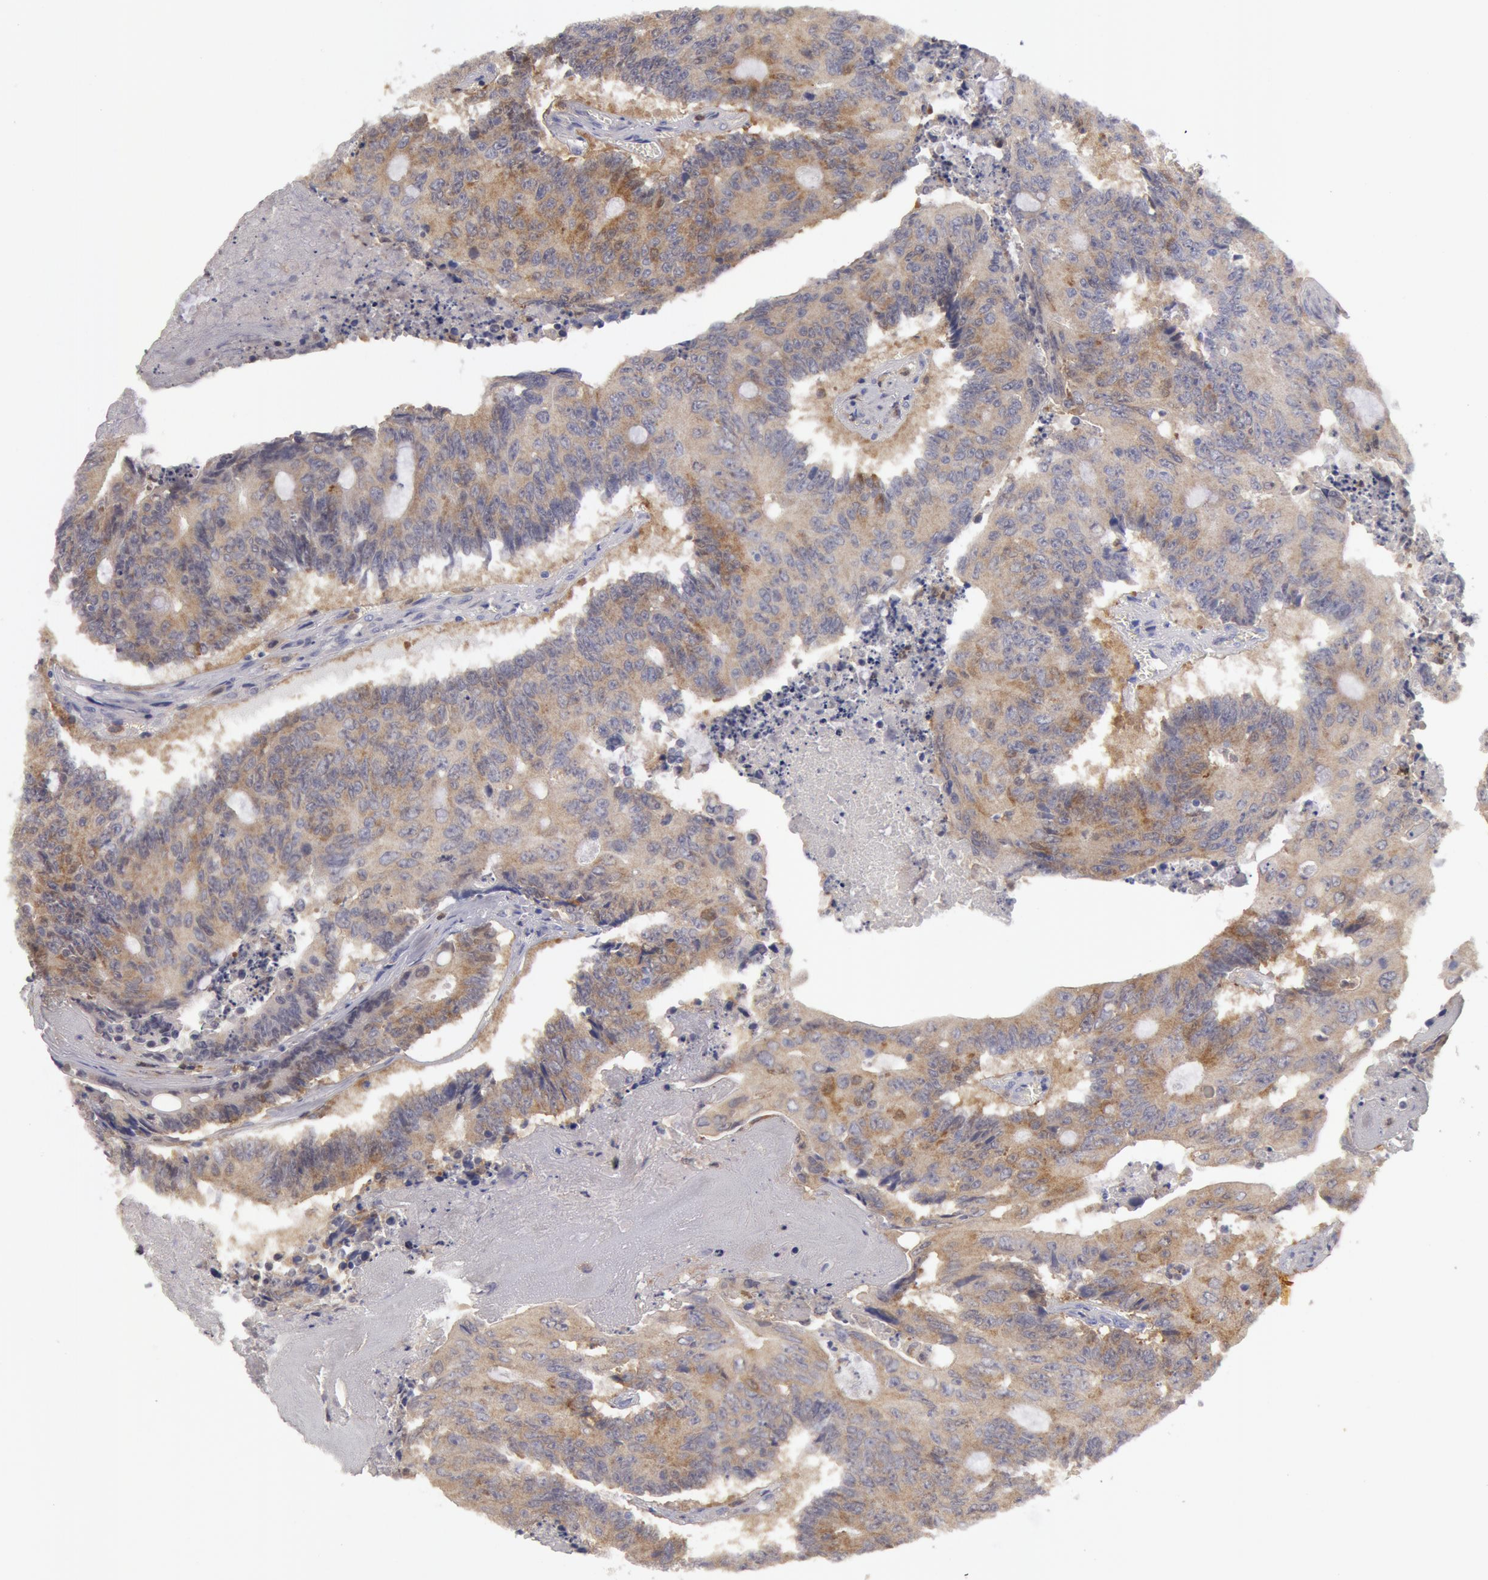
{"staining": {"intensity": "weak", "quantity": ">75%", "location": "cytoplasmic/membranous"}, "tissue": "colorectal cancer", "cell_type": "Tumor cells", "image_type": "cancer", "snomed": [{"axis": "morphology", "description": "Adenocarcinoma, NOS"}, {"axis": "topography", "description": "Colon"}], "caption": "Immunohistochemical staining of human colorectal cancer shows low levels of weak cytoplasmic/membranous staining in approximately >75% of tumor cells.", "gene": "SYK", "patient": {"sex": "male", "age": 65}}